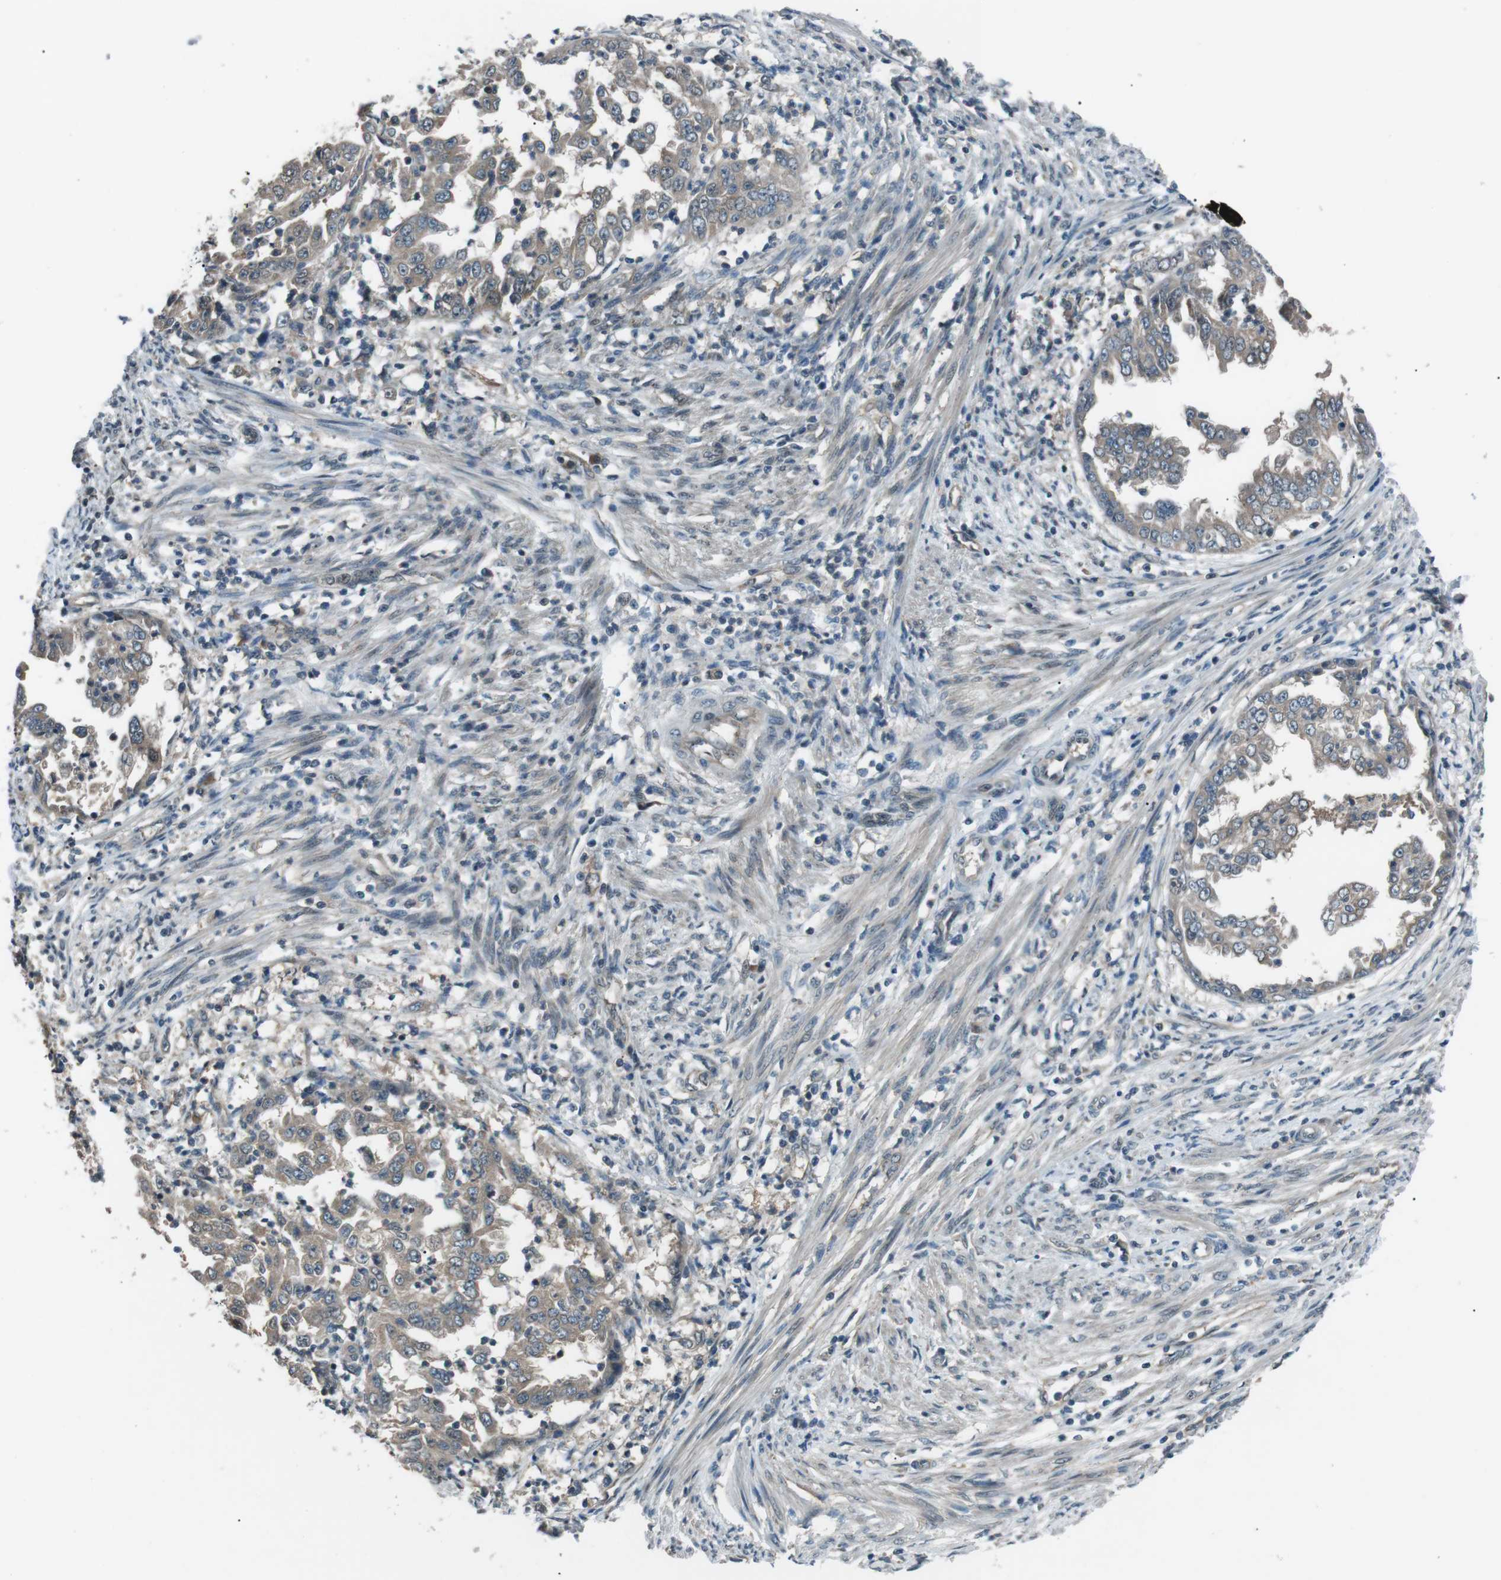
{"staining": {"intensity": "weak", "quantity": ">75%", "location": "cytoplasmic/membranous"}, "tissue": "endometrial cancer", "cell_type": "Tumor cells", "image_type": "cancer", "snomed": [{"axis": "morphology", "description": "Adenocarcinoma, NOS"}, {"axis": "topography", "description": "Endometrium"}], "caption": "High-power microscopy captured an immunohistochemistry photomicrograph of endometrial cancer (adenocarcinoma), revealing weak cytoplasmic/membranous staining in approximately >75% of tumor cells. Using DAB (brown) and hematoxylin (blue) stains, captured at high magnification using brightfield microscopy.", "gene": "LRIG2", "patient": {"sex": "female", "age": 85}}